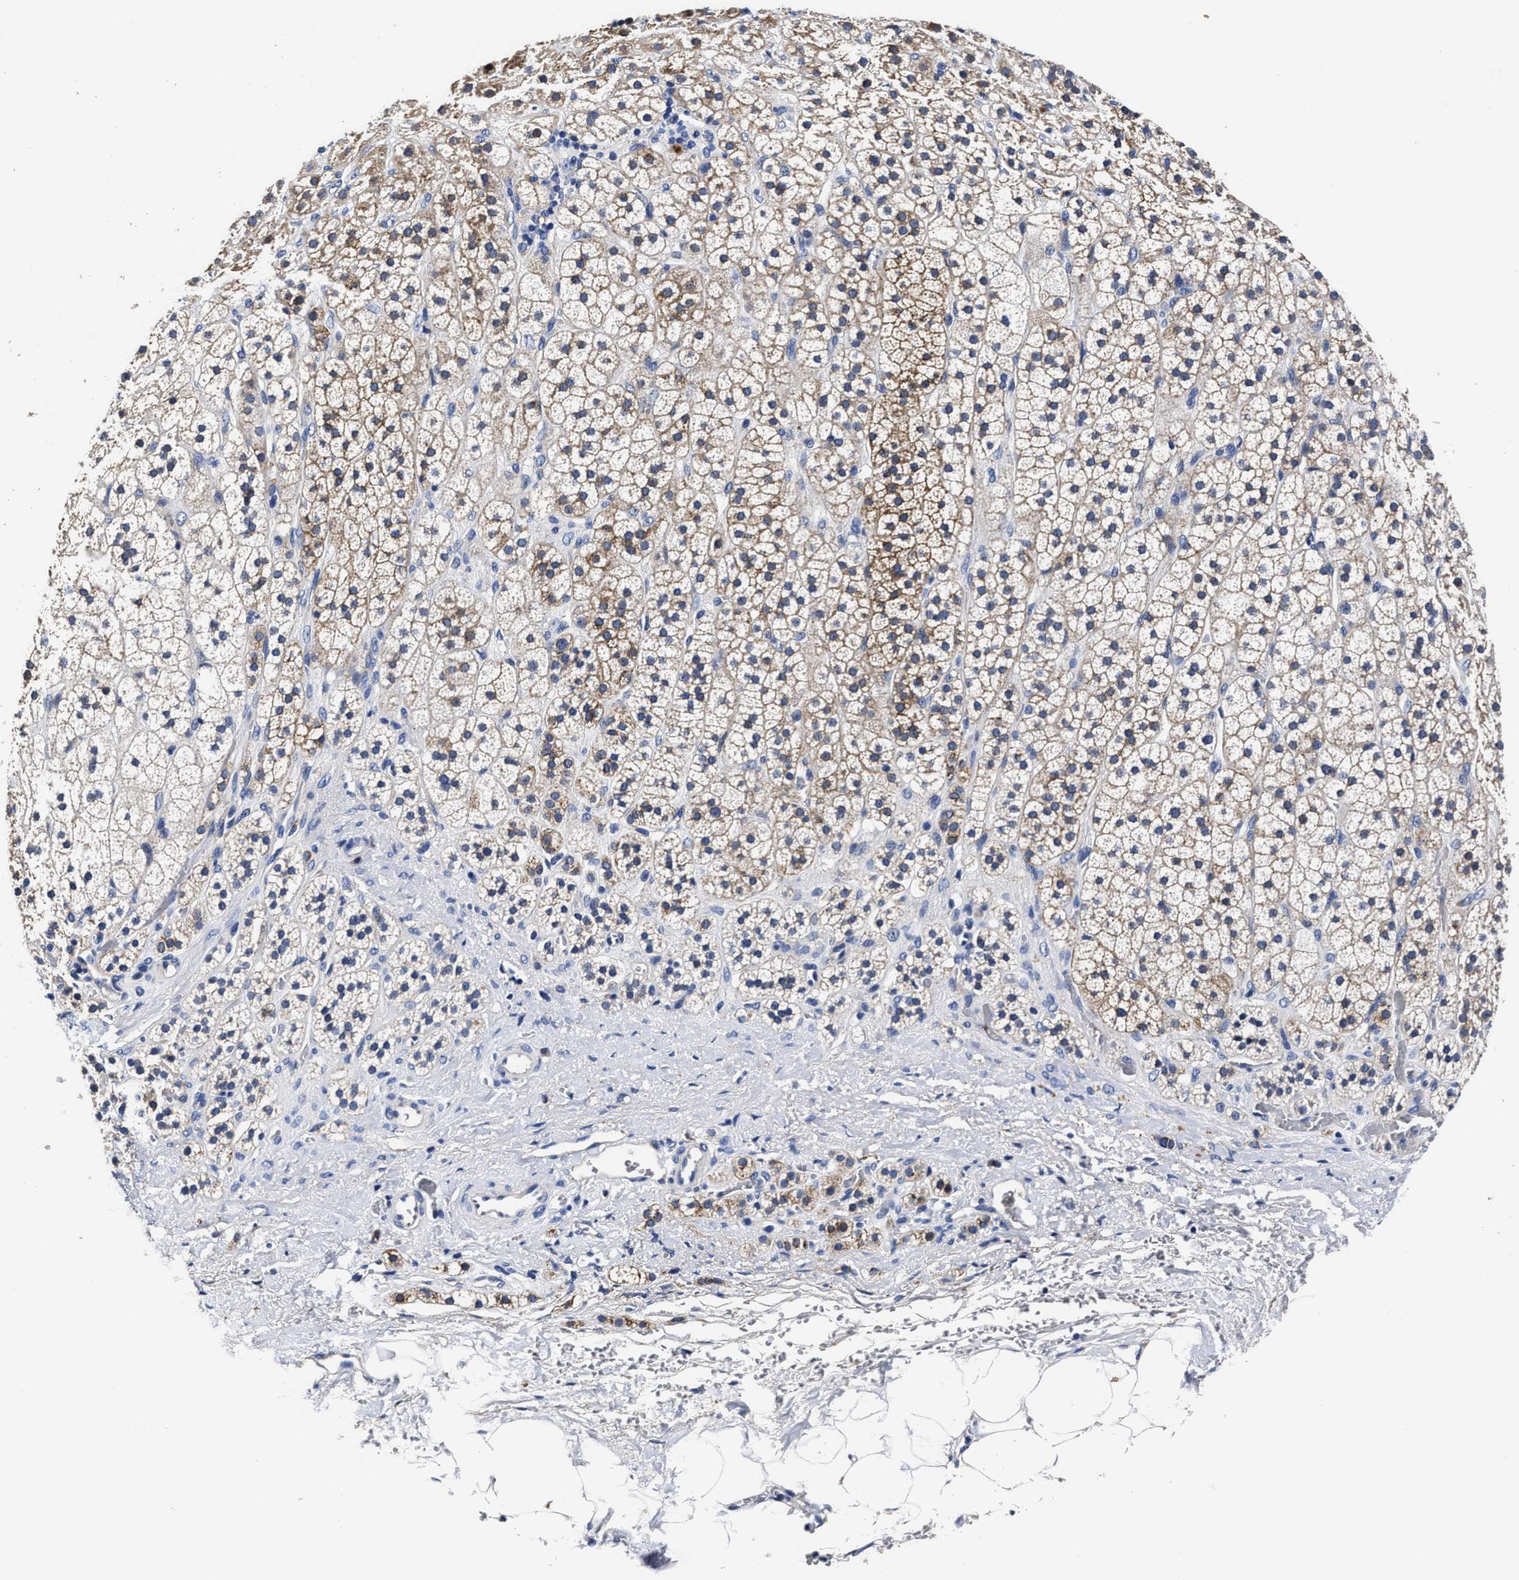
{"staining": {"intensity": "moderate", "quantity": "25%-75%", "location": "cytoplasmic/membranous"}, "tissue": "adrenal gland", "cell_type": "Glandular cells", "image_type": "normal", "snomed": [{"axis": "morphology", "description": "Normal tissue, NOS"}, {"axis": "topography", "description": "Adrenal gland"}], "caption": "IHC of normal adrenal gland reveals medium levels of moderate cytoplasmic/membranous positivity in about 25%-75% of glandular cells. The protein of interest is shown in brown color, while the nuclei are stained blue.", "gene": "OLFML2A", "patient": {"sex": "male", "age": 56}}